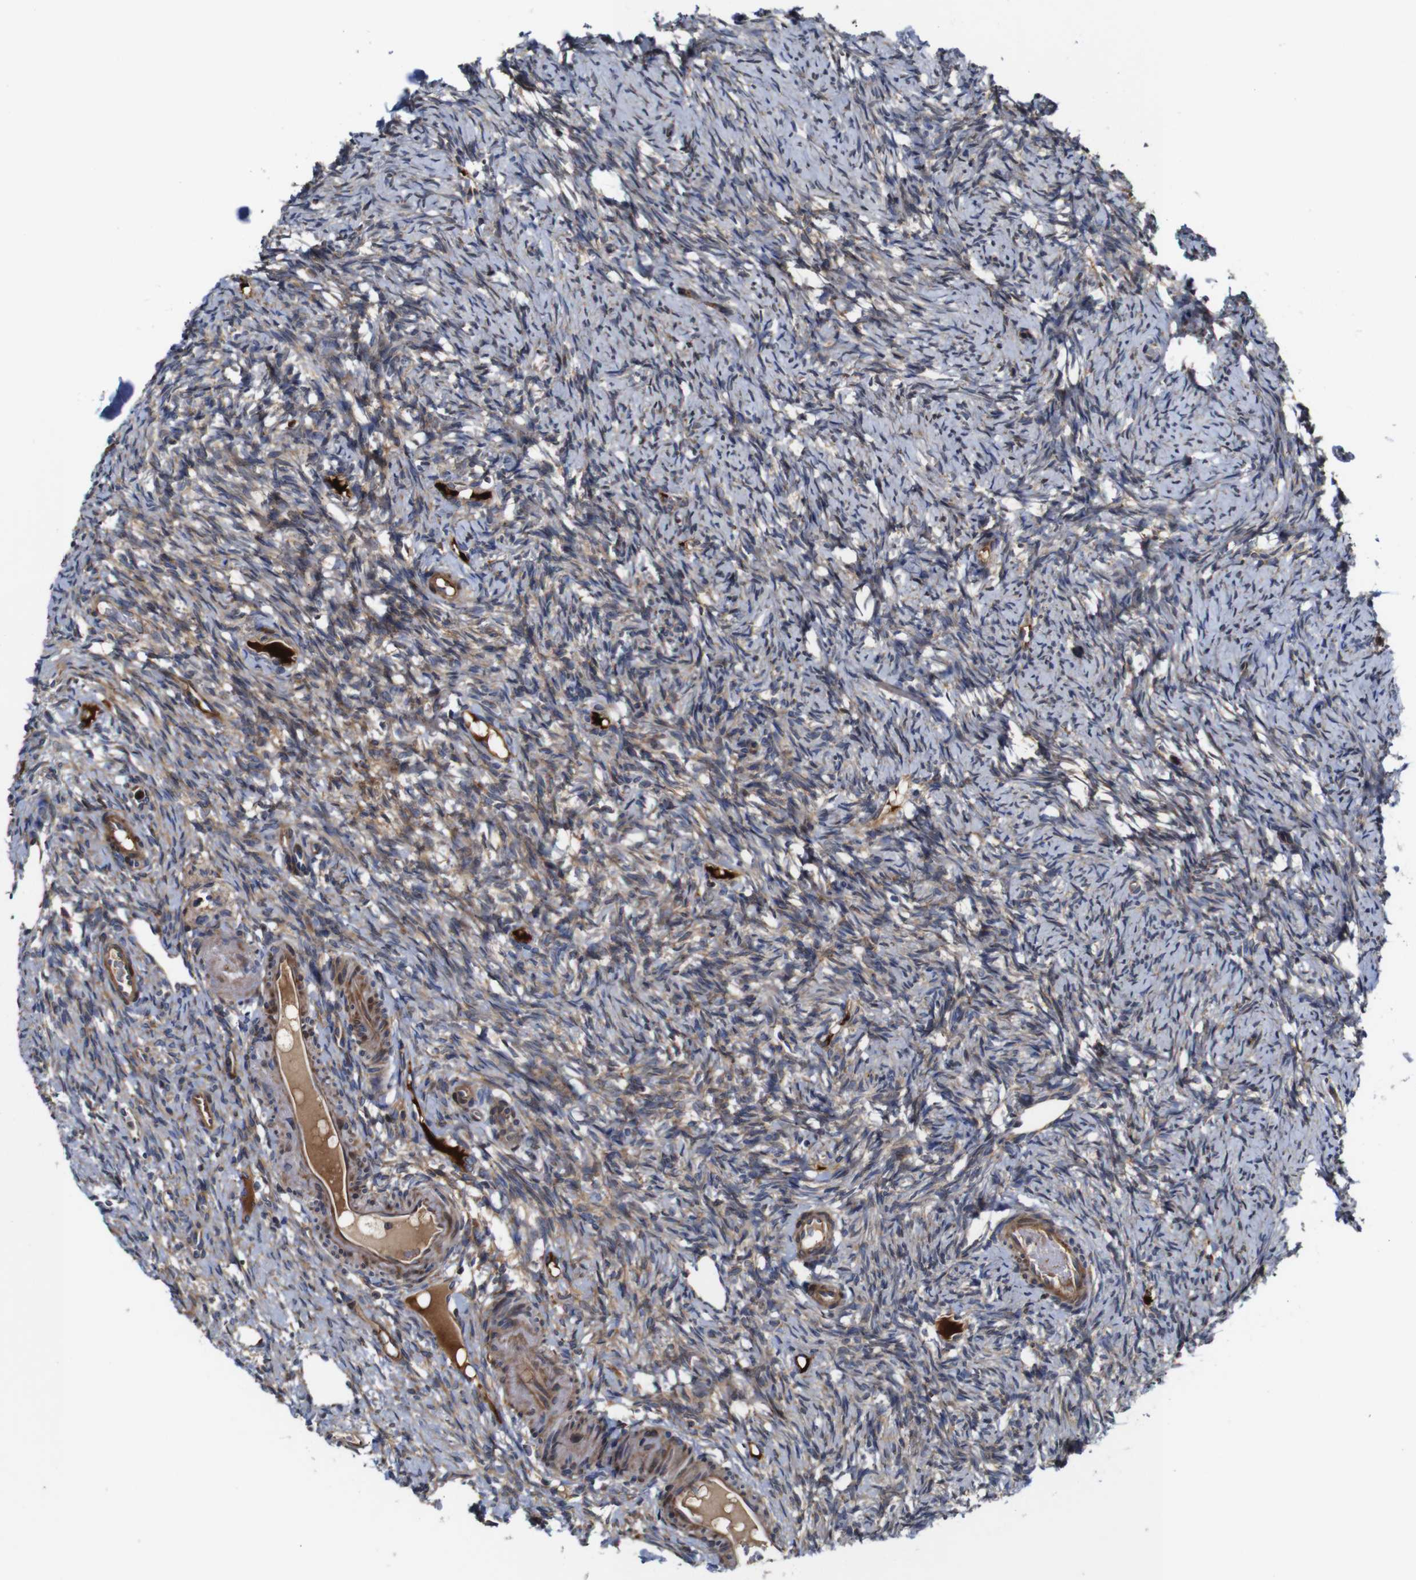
{"staining": {"intensity": "moderate", "quantity": "25%-75%", "location": "cytoplasmic/membranous"}, "tissue": "ovary", "cell_type": "Ovarian stroma cells", "image_type": "normal", "snomed": [{"axis": "morphology", "description": "Normal tissue, NOS"}, {"axis": "topography", "description": "Ovary"}], "caption": "Protein staining displays moderate cytoplasmic/membranous expression in approximately 25%-75% of ovarian stroma cells in unremarkable ovary.", "gene": "CLCC1", "patient": {"sex": "female", "age": 33}}